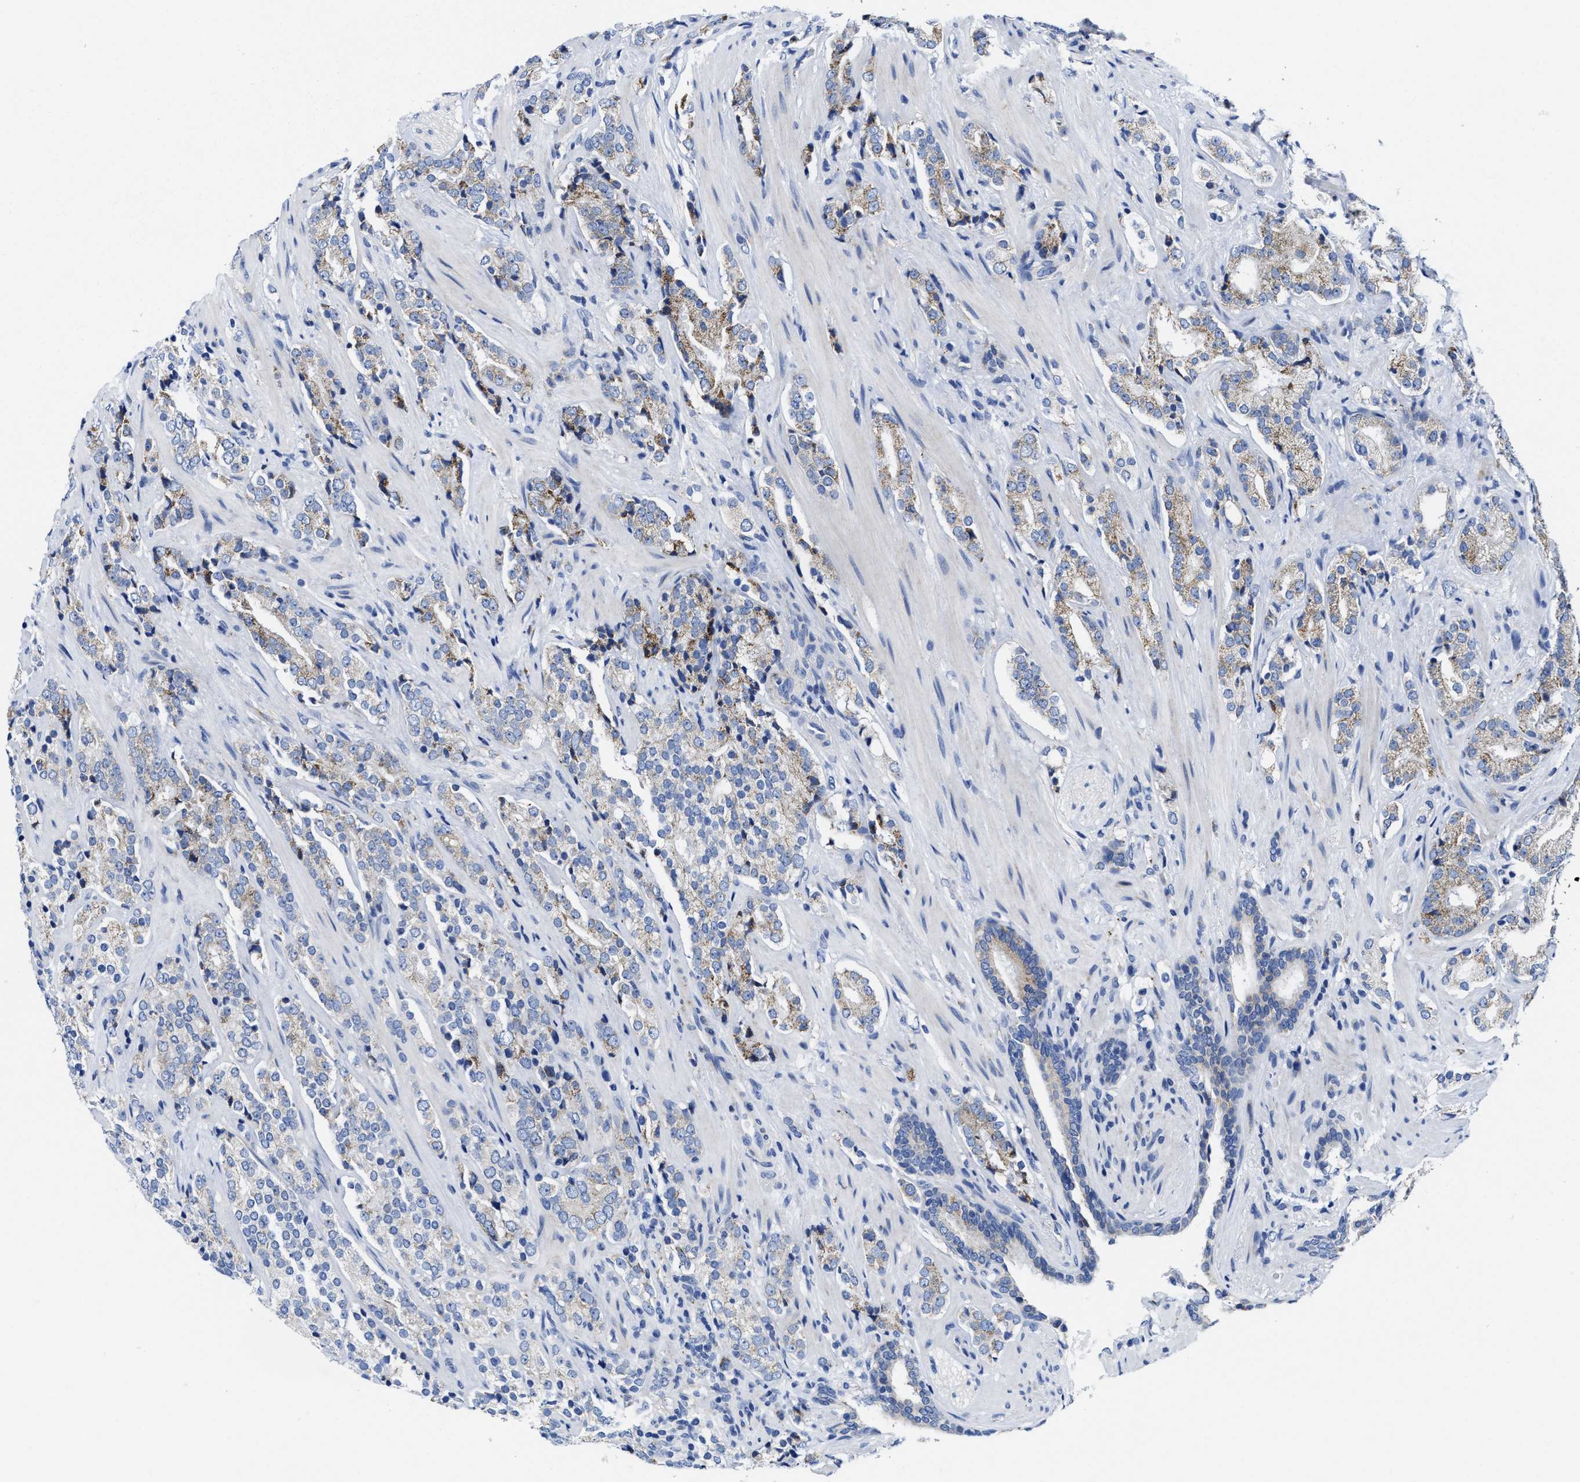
{"staining": {"intensity": "weak", "quantity": "25%-75%", "location": "cytoplasmic/membranous"}, "tissue": "prostate cancer", "cell_type": "Tumor cells", "image_type": "cancer", "snomed": [{"axis": "morphology", "description": "Adenocarcinoma, High grade"}, {"axis": "topography", "description": "Prostate"}], "caption": "About 25%-75% of tumor cells in adenocarcinoma (high-grade) (prostate) reveal weak cytoplasmic/membranous protein staining as visualized by brown immunohistochemical staining.", "gene": "TBRG4", "patient": {"sex": "male", "age": 71}}